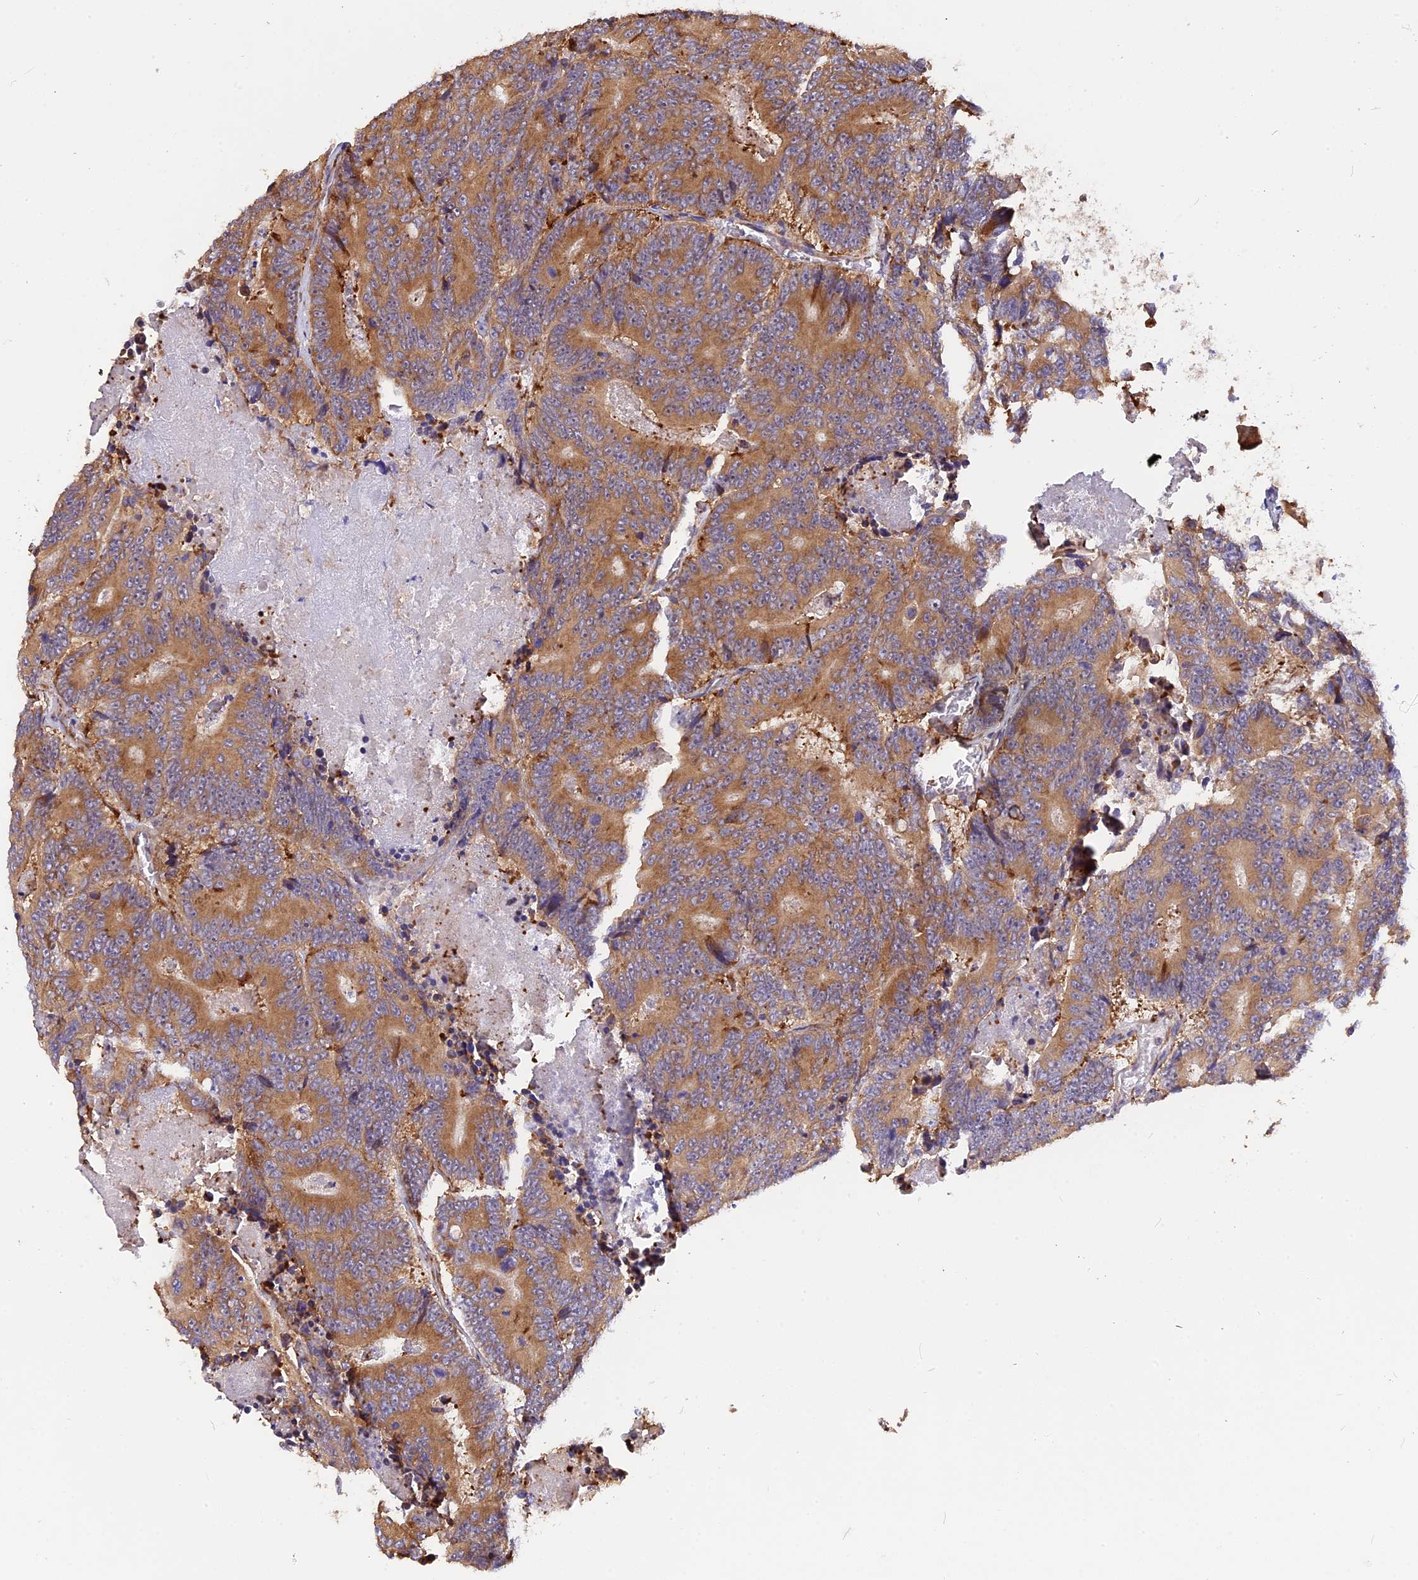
{"staining": {"intensity": "moderate", "quantity": ">75%", "location": "cytoplasmic/membranous"}, "tissue": "colorectal cancer", "cell_type": "Tumor cells", "image_type": "cancer", "snomed": [{"axis": "morphology", "description": "Adenocarcinoma, NOS"}, {"axis": "topography", "description": "Colon"}], "caption": "Adenocarcinoma (colorectal) stained with a protein marker shows moderate staining in tumor cells.", "gene": "GNPTAB", "patient": {"sex": "male", "age": 83}}